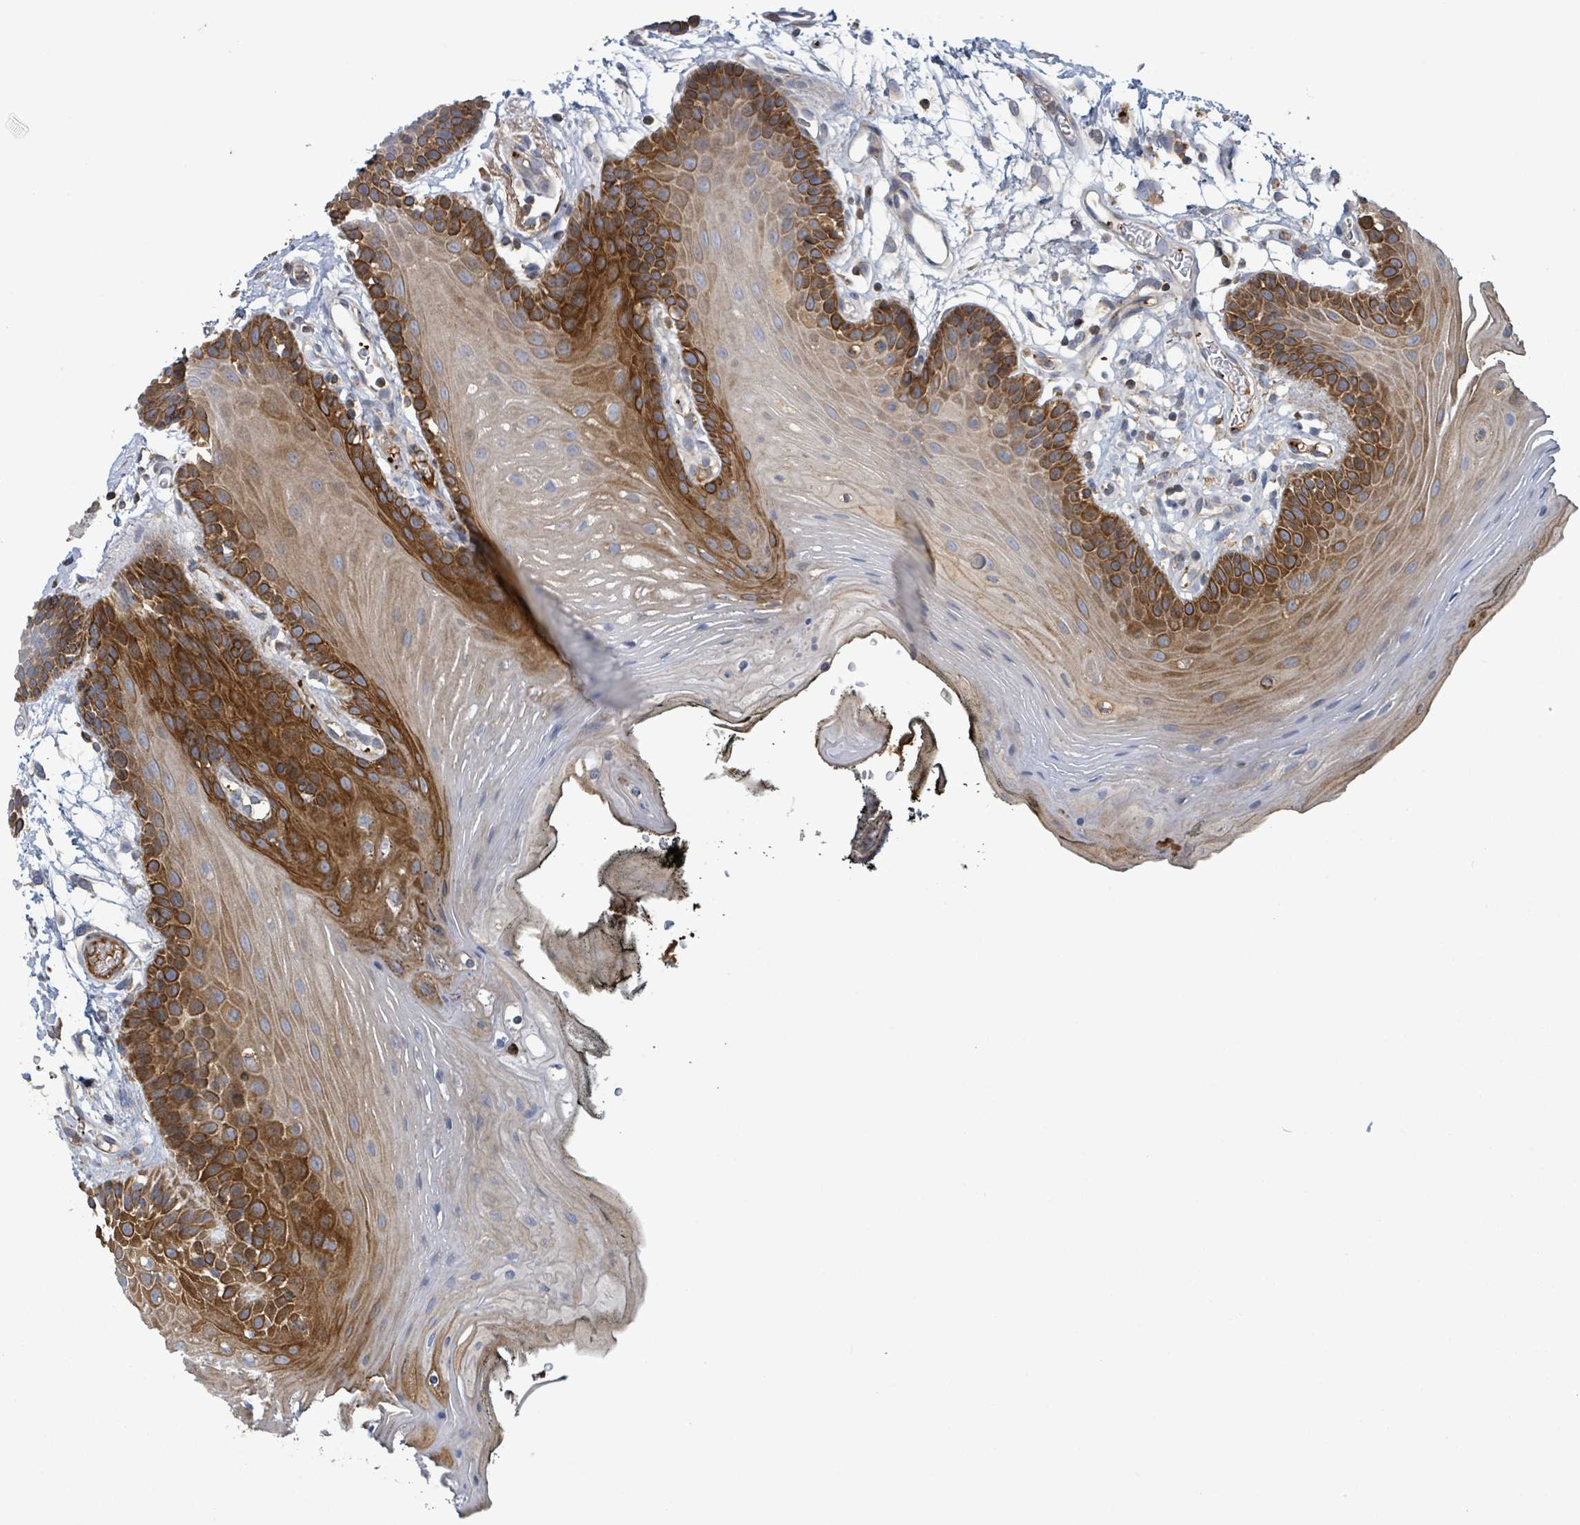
{"staining": {"intensity": "strong", "quantity": "25%-75%", "location": "cytoplasmic/membranous"}, "tissue": "oral mucosa", "cell_type": "Squamous epithelial cells", "image_type": "normal", "snomed": [{"axis": "morphology", "description": "Normal tissue, NOS"}, {"axis": "topography", "description": "Oral tissue"}, {"axis": "topography", "description": "Tounge, NOS"}], "caption": "Oral mucosa stained with DAB immunohistochemistry (IHC) shows high levels of strong cytoplasmic/membranous staining in about 25%-75% of squamous epithelial cells.", "gene": "PLAAT1", "patient": {"sex": "female", "age": 81}}